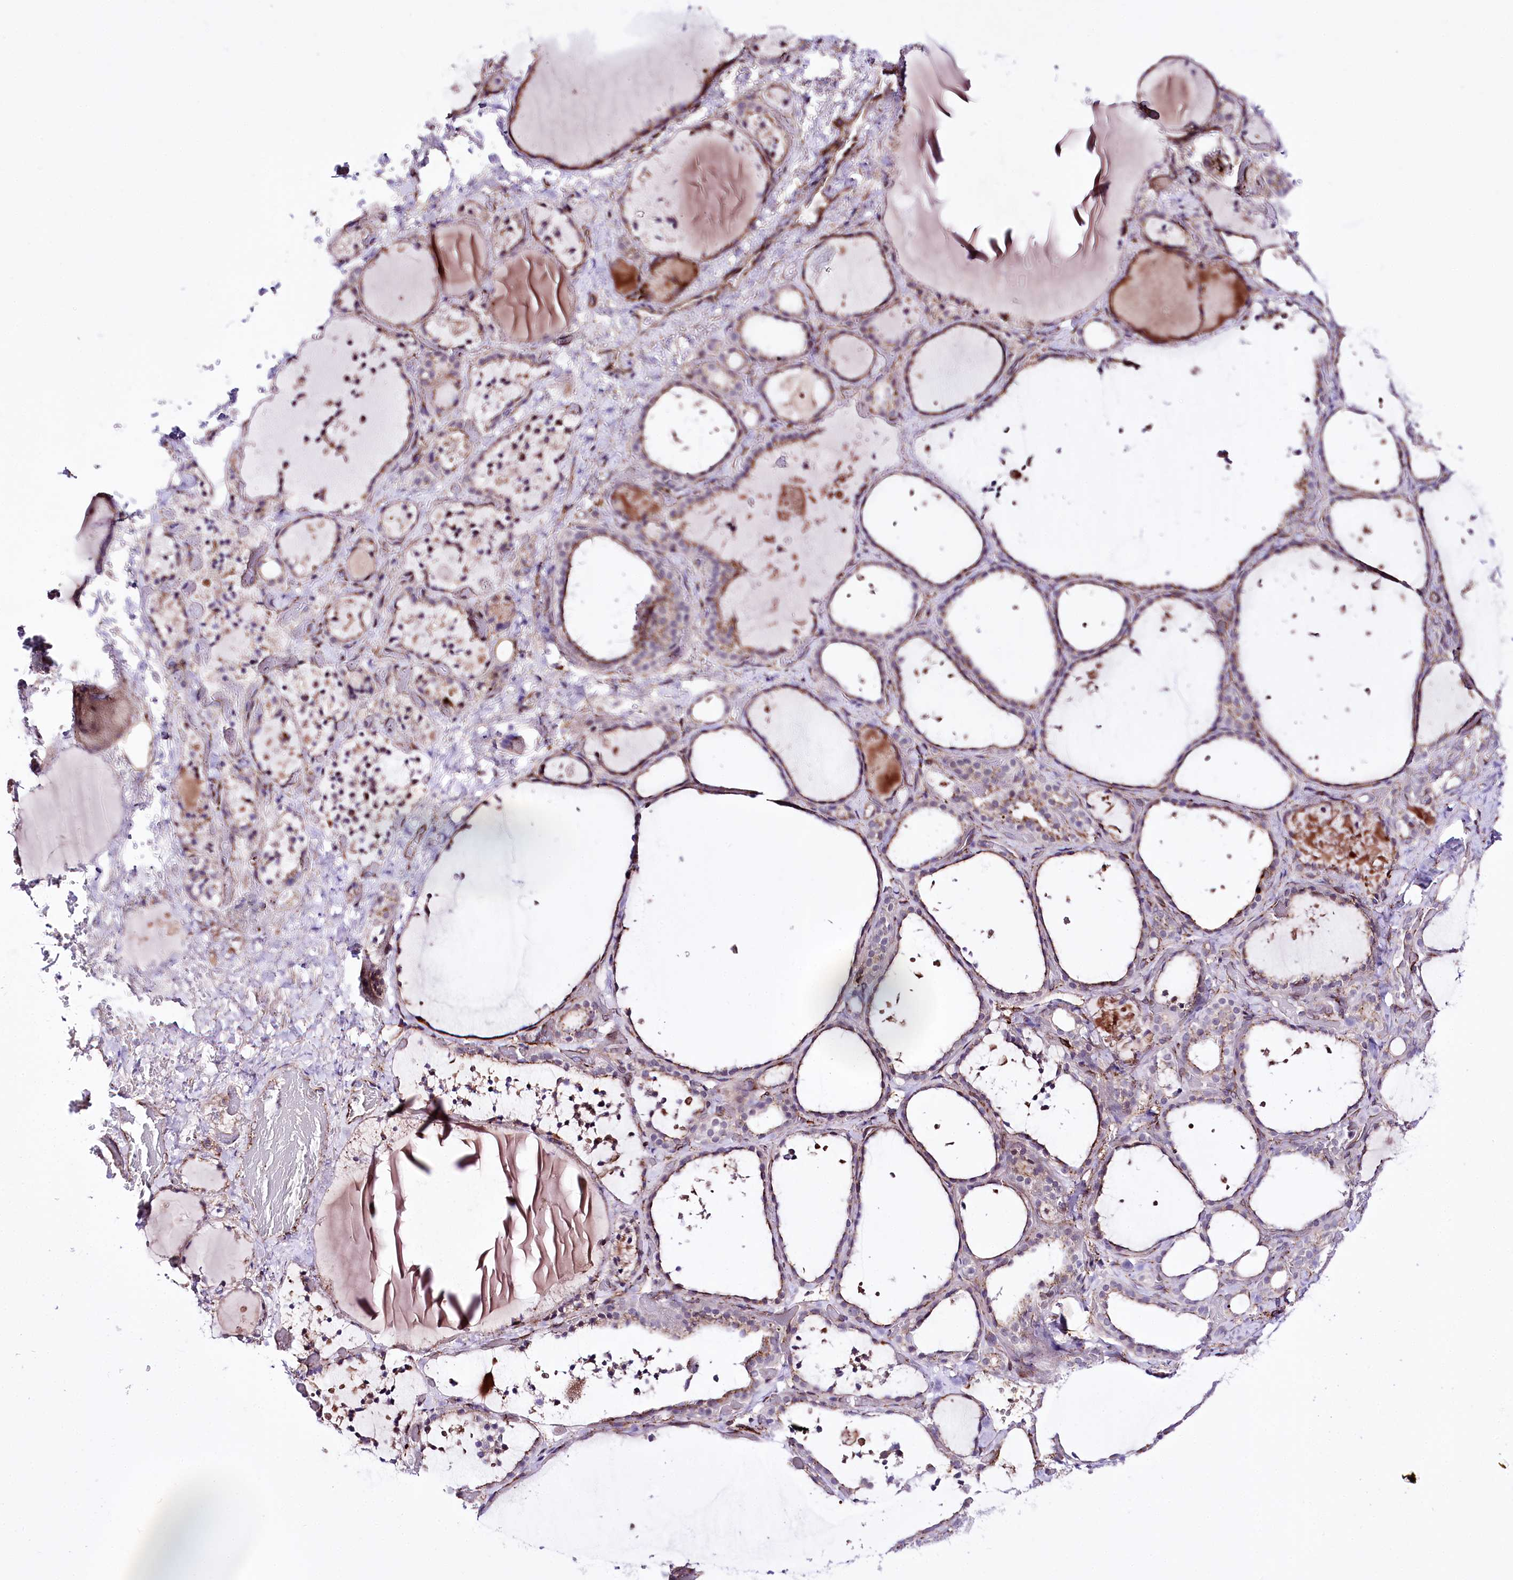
{"staining": {"intensity": "moderate", "quantity": "25%-75%", "location": "cytoplasmic/membranous"}, "tissue": "thyroid gland", "cell_type": "Glandular cells", "image_type": "normal", "snomed": [{"axis": "morphology", "description": "Normal tissue, NOS"}, {"axis": "topography", "description": "Thyroid gland"}], "caption": "This micrograph reveals unremarkable thyroid gland stained with immunohistochemistry (IHC) to label a protein in brown. The cytoplasmic/membranous of glandular cells show moderate positivity for the protein. Nuclei are counter-stained blue.", "gene": "WWC1", "patient": {"sex": "female", "age": 44}}